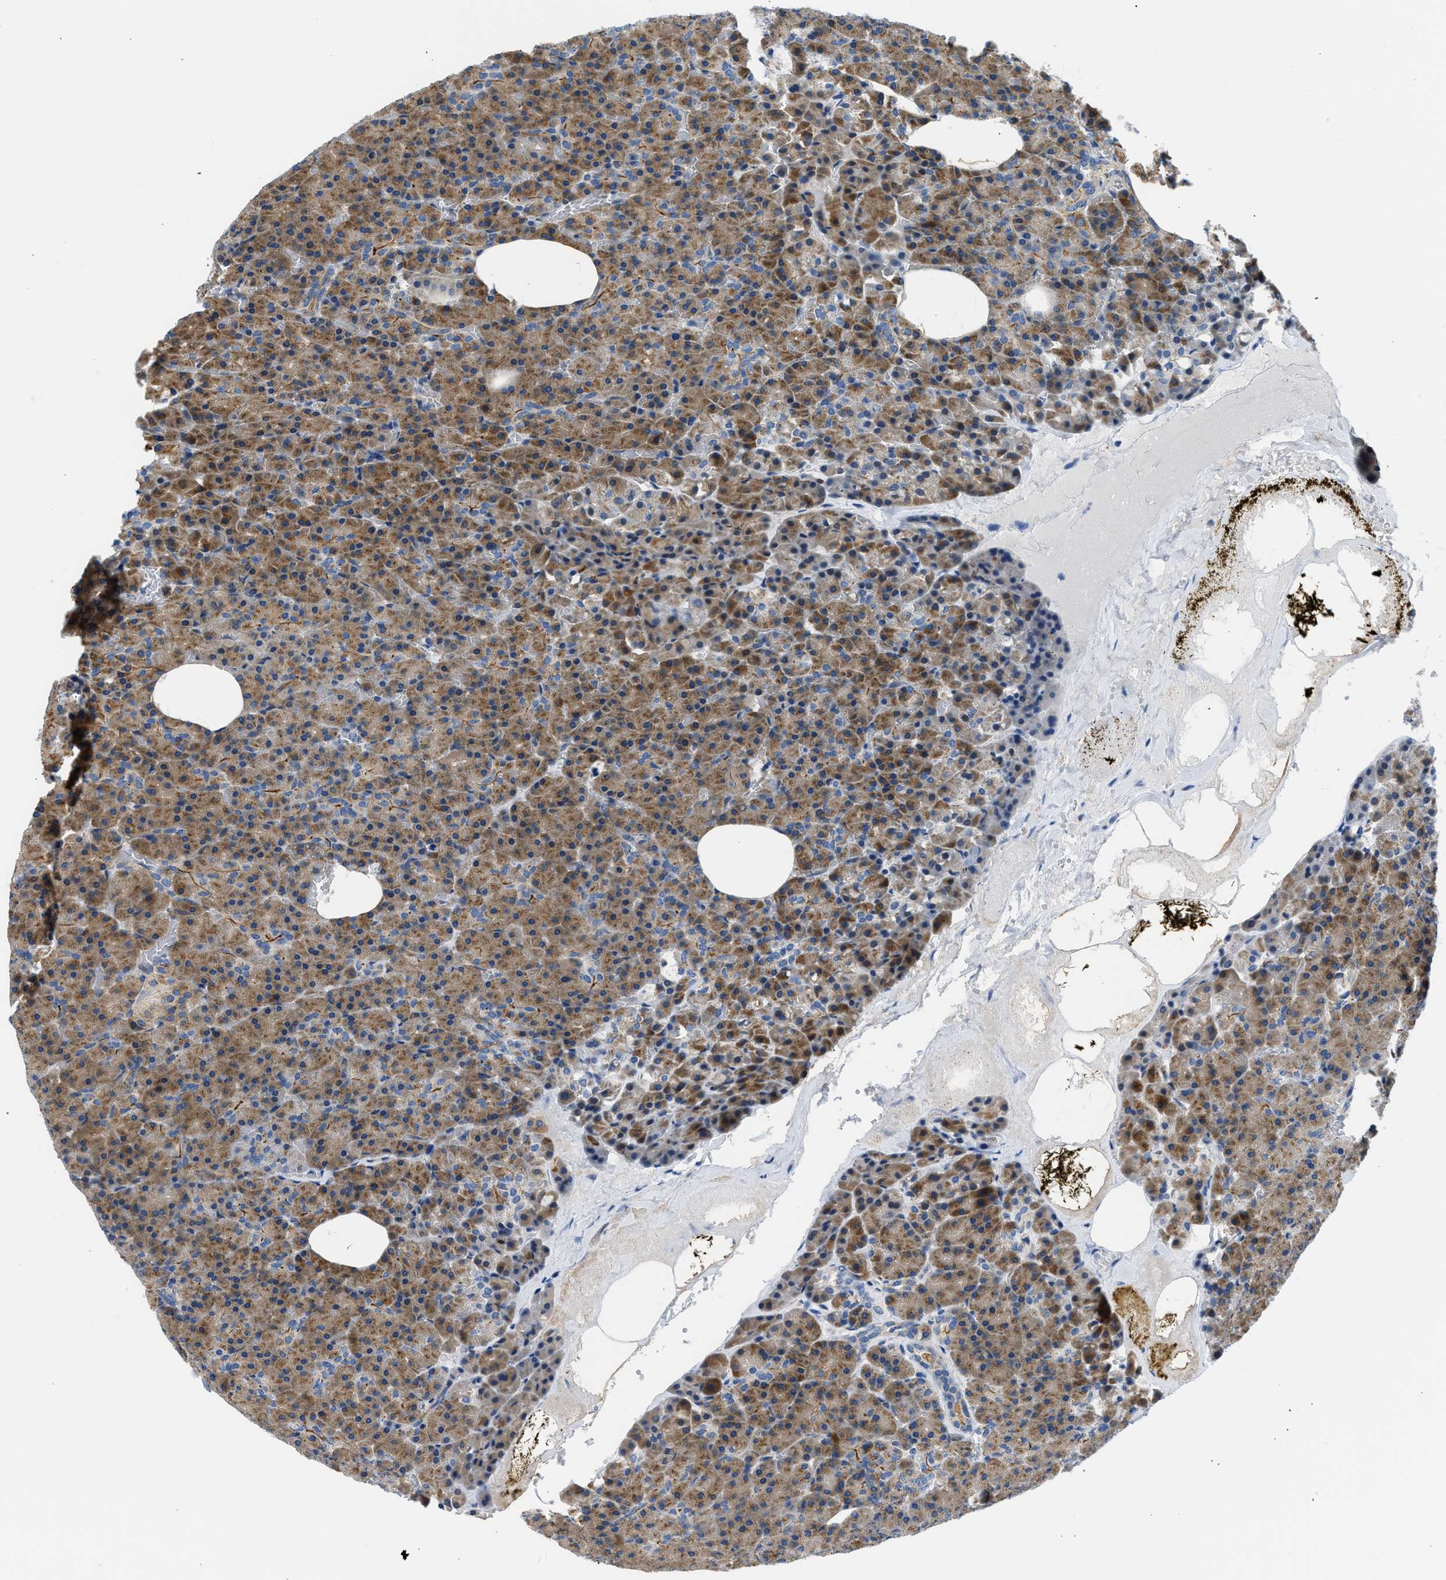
{"staining": {"intensity": "moderate", "quantity": ">75%", "location": "cytoplasmic/membranous"}, "tissue": "pancreas", "cell_type": "Exocrine glandular cells", "image_type": "normal", "snomed": [{"axis": "morphology", "description": "Normal tissue, NOS"}, {"axis": "morphology", "description": "Carcinoid, malignant, NOS"}, {"axis": "topography", "description": "Pancreas"}], "caption": "Immunohistochemistry (IHC) photomicrograph of unremarkable pancreas: human pancreas stained using immunohistochemistry displays medium levels of moderate protein expression localized specifically in the cytoplasmic/membranous of exocrine glandular cells, appearing as a cytoplasmic/membranous brown color.", "gene": "CAMKK2", "patient": {"sex": "female", "age": 35}}